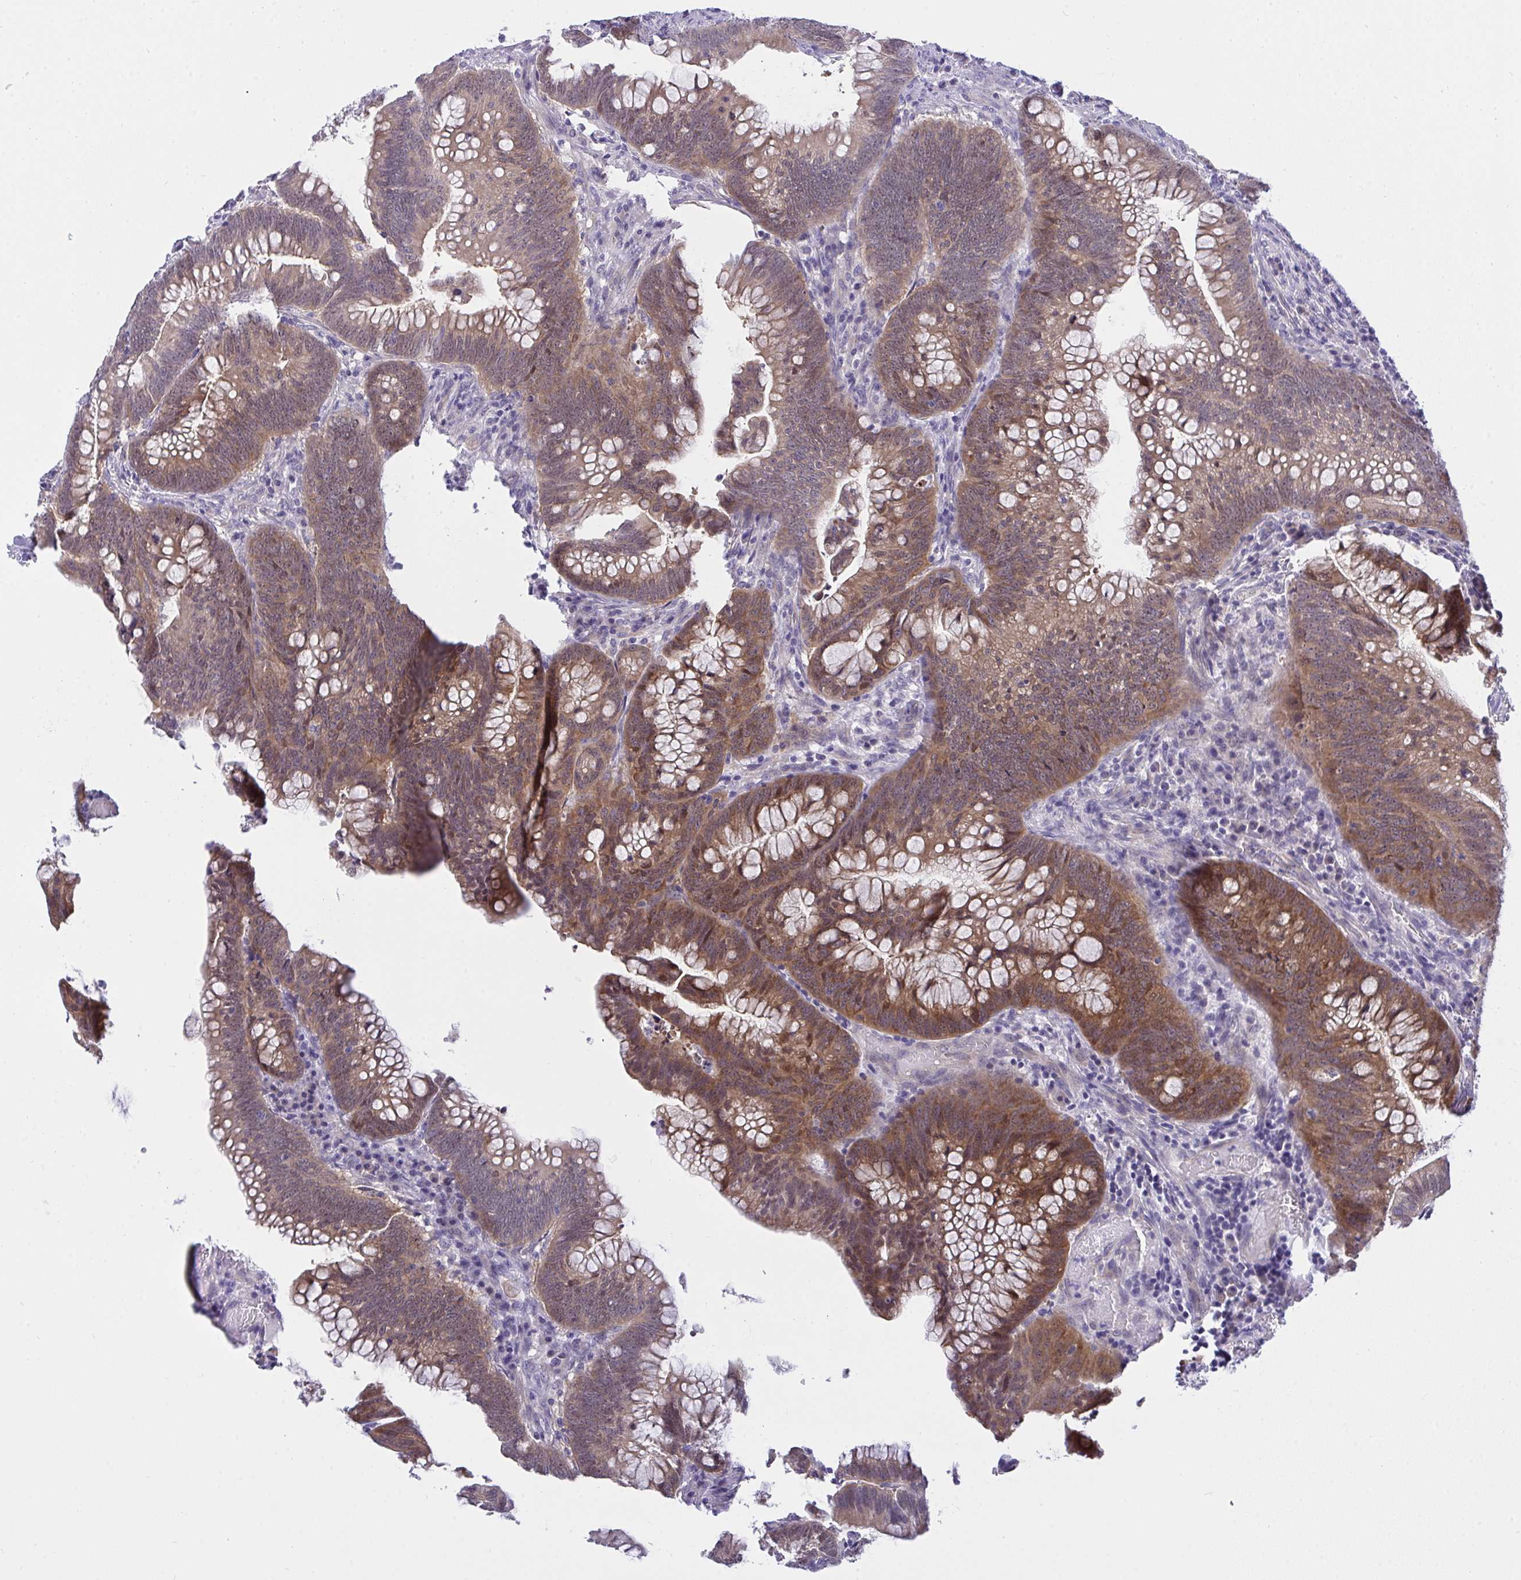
{"staining": {"intensity": "moderate", "quantity": ">75%", "location": "cytoplasmic/membranous"}, "tissue": "colorectal cancer", "cell_type": "Tumor cells", "image_type": "cancer", "snomed": [{"axis": "morphology", "description": "Adenocarcinoma, NOS"}, {"axis": "topography", "description": "Colon"}], "caption": "High-power microscopy captured an immunohistochemistry (IHC) micrograph of colorectal adenocarcinoma, revealing moderate cytoplasmic/membranous expression in about >75% of tumor cells.", "gene": "HOXD12", "patient": {"sex": "male", "age": 62}}